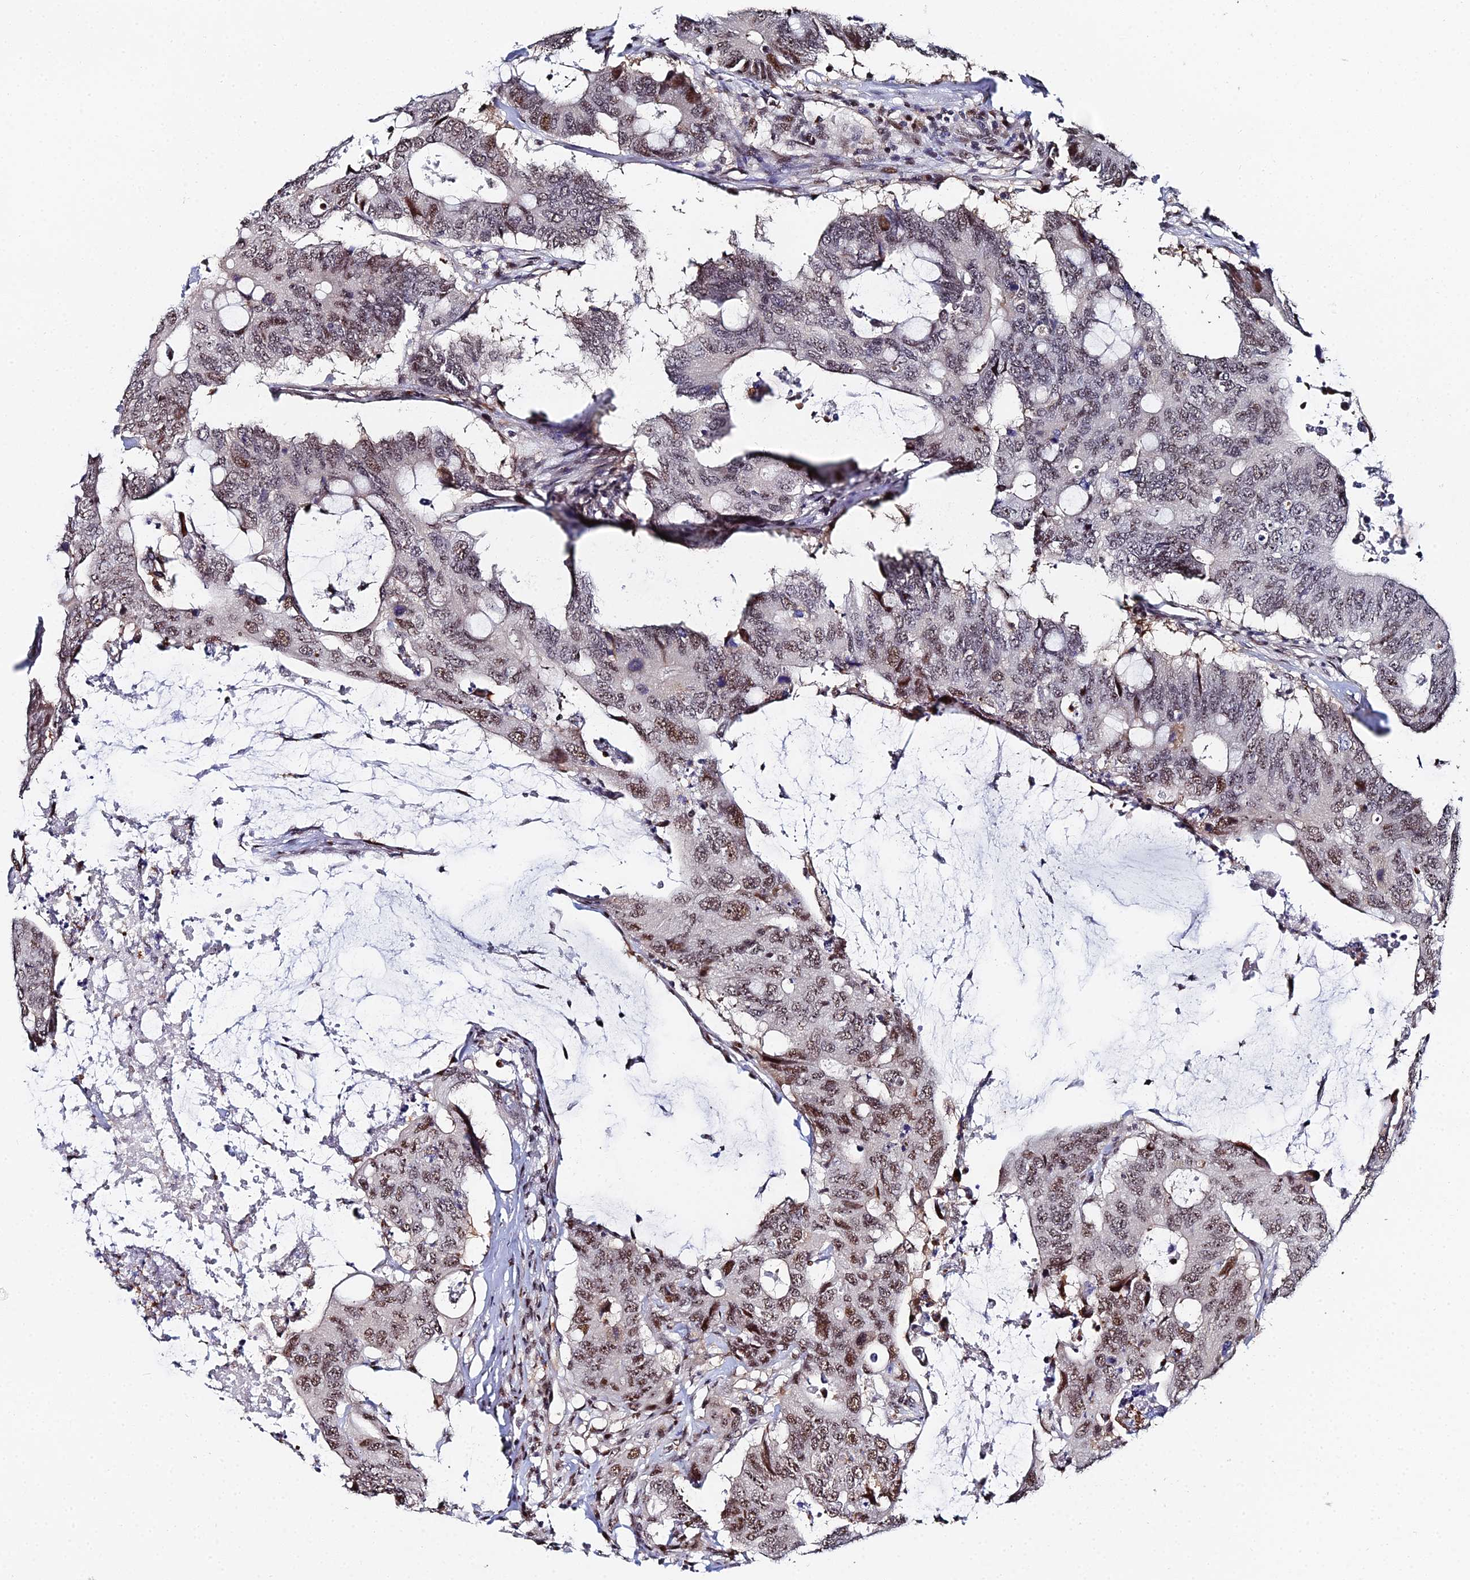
{"staining": {"intensity": "moderate", "quantity": ">75%", "location": "nuclear"}, "tissue": "colorectal cancer", "cell_type": "Tumor cells", "image_type": "cancer", "snomed": [{"axis": "morphology", "description": "Adenocarcinoma, NOS"}, {"axis": "topography", "description": "Colon"}], "caption": "This histopathology image displays IHC staining of human colorectal adenocarcinoma, with medium moderate nuclear staining in approximately >75% of tumor cells.", "gene": "TIFA", "patient": {"sex": "male", "age": 71}}